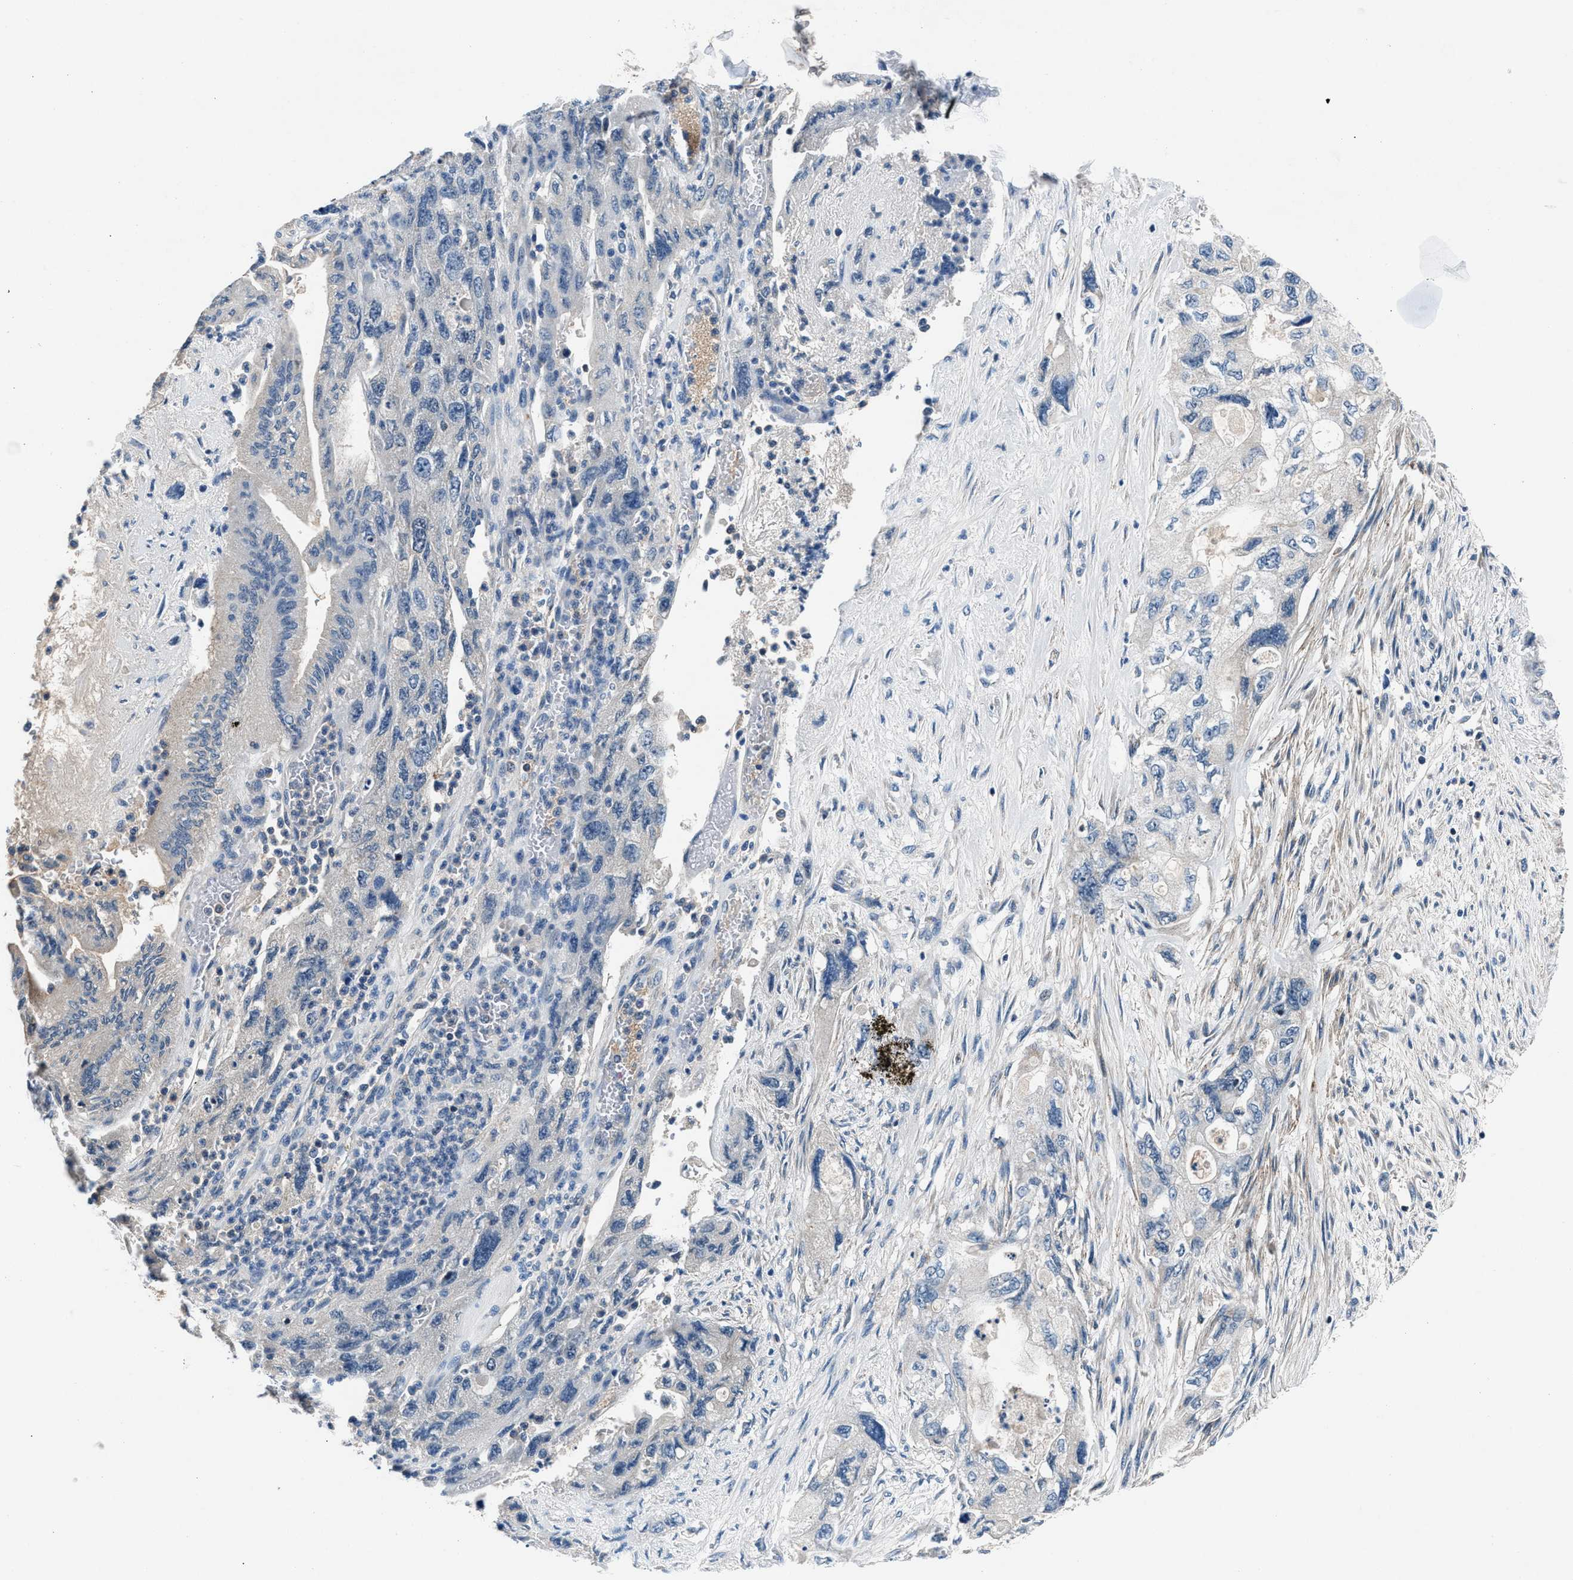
{"staining": {"intensity": "negative", "quantity": "none", "location": "none"}, "tissue": "pancreatic cancer", "cell_type": "Tumor cells", "image_type": "cancer", "snomed": [{"axis": "morphology", "description": "Adenocarcinoma, NOS"}, {"axis": "topography", "description": "Pancreas"}], "caption": "Pancreatic cancer (adenocarcinoma) was stained to show a protein in brown. There is no significant expression in tumor cells.", "gene": "DENND6B", "patient": {"sex": "female", "age": 73}}